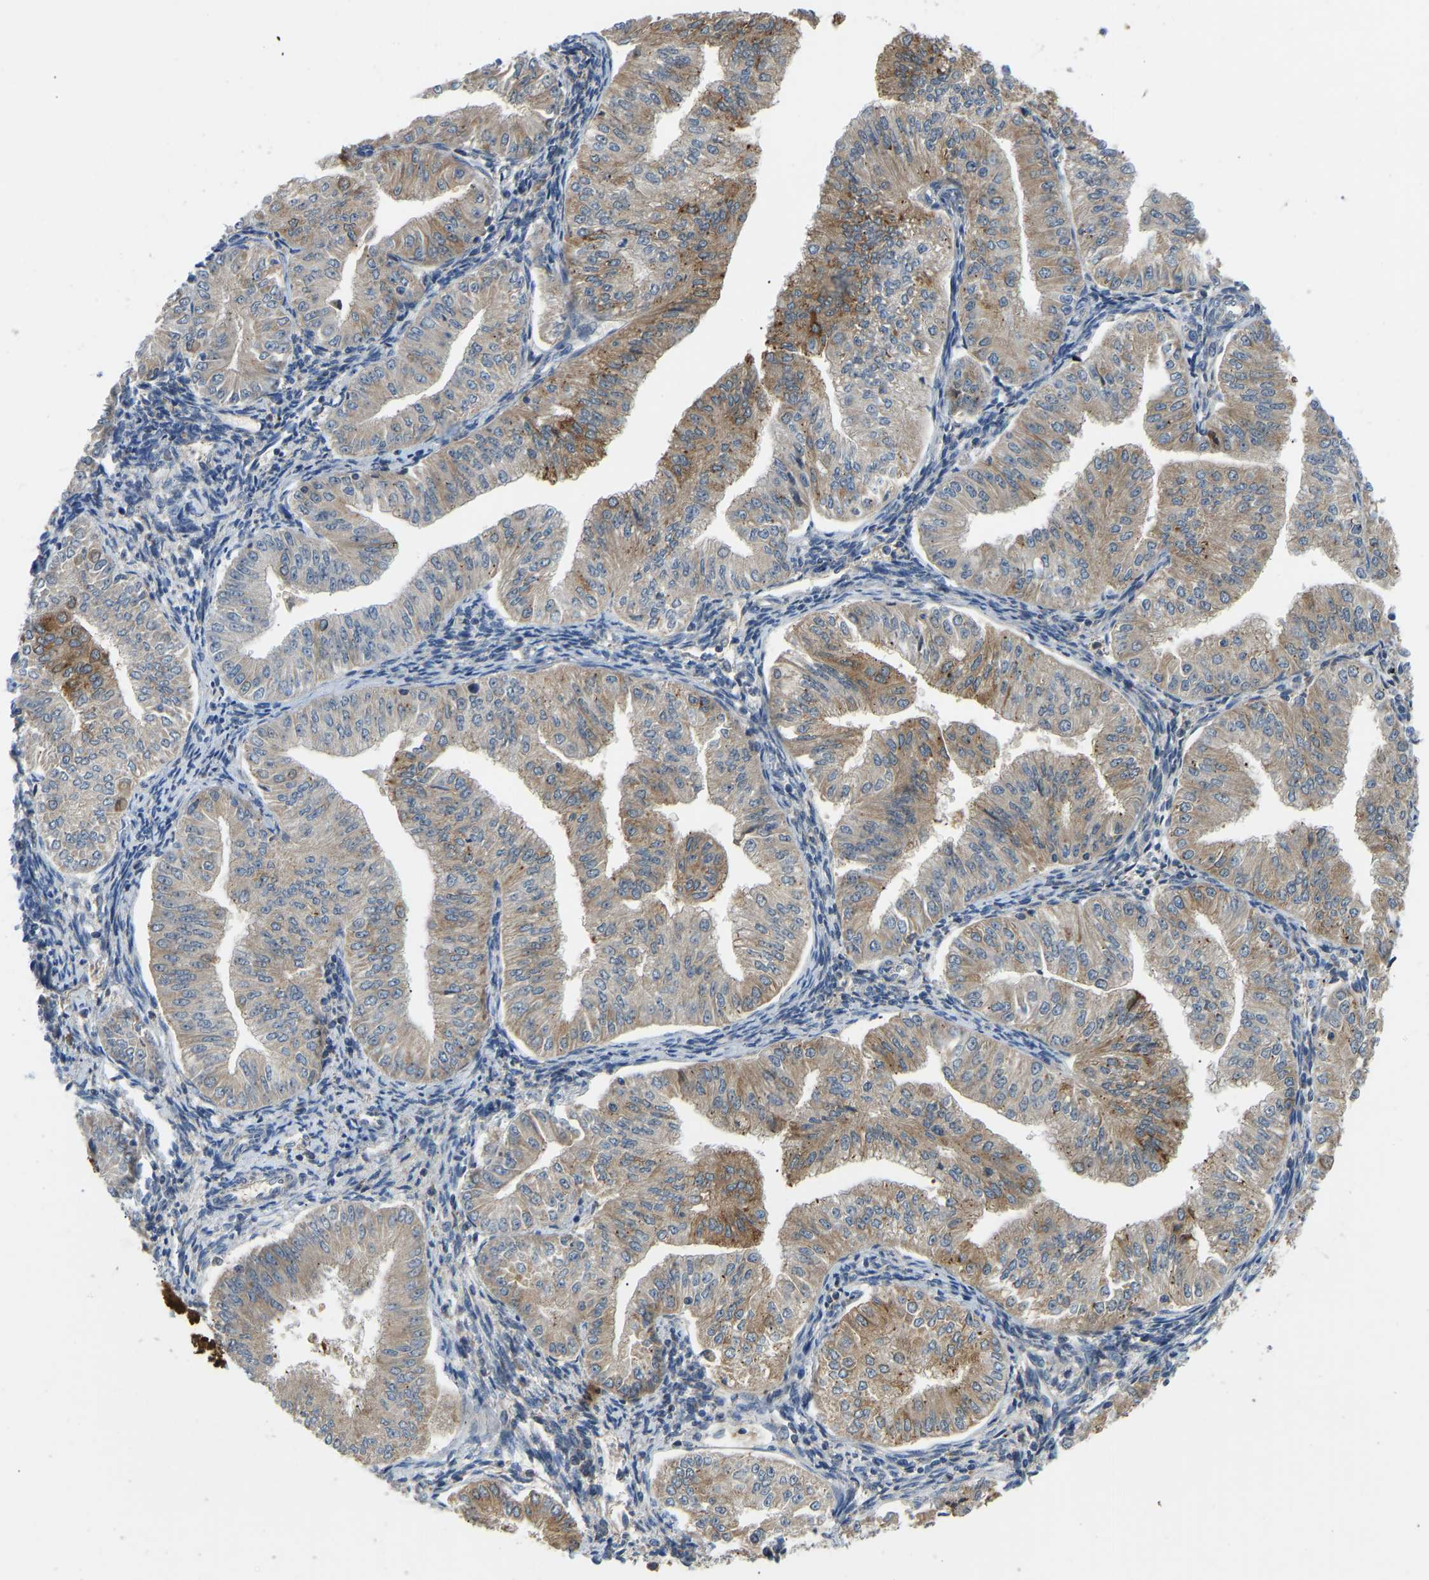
{"staining": {"intensity": "moderate", "quantity": "25%-75%", "location": "cytoplasmic/membranous"}, "tissue": "endometrial cancer", "cell_type": "Tumor cells", "image_type": "cancer", "snomed": [{"axis": "morphology", "description": "Normal tissue, NOS"}, {"axis": "morphology", "description": "Adenocarcinoma, NOS"}, {"axis": "topography", "description": "Endometrium"}], "caption": "IHC micrograph of human endometrial adenocarcinoma stained for a protein (brown), which displays medium levels of moderate cytoplasmic/membranous positivity in approximately 25%-75% of tumor cells.", "gene": "RBP1", "patient": {"sex": "female", "age": 53}}